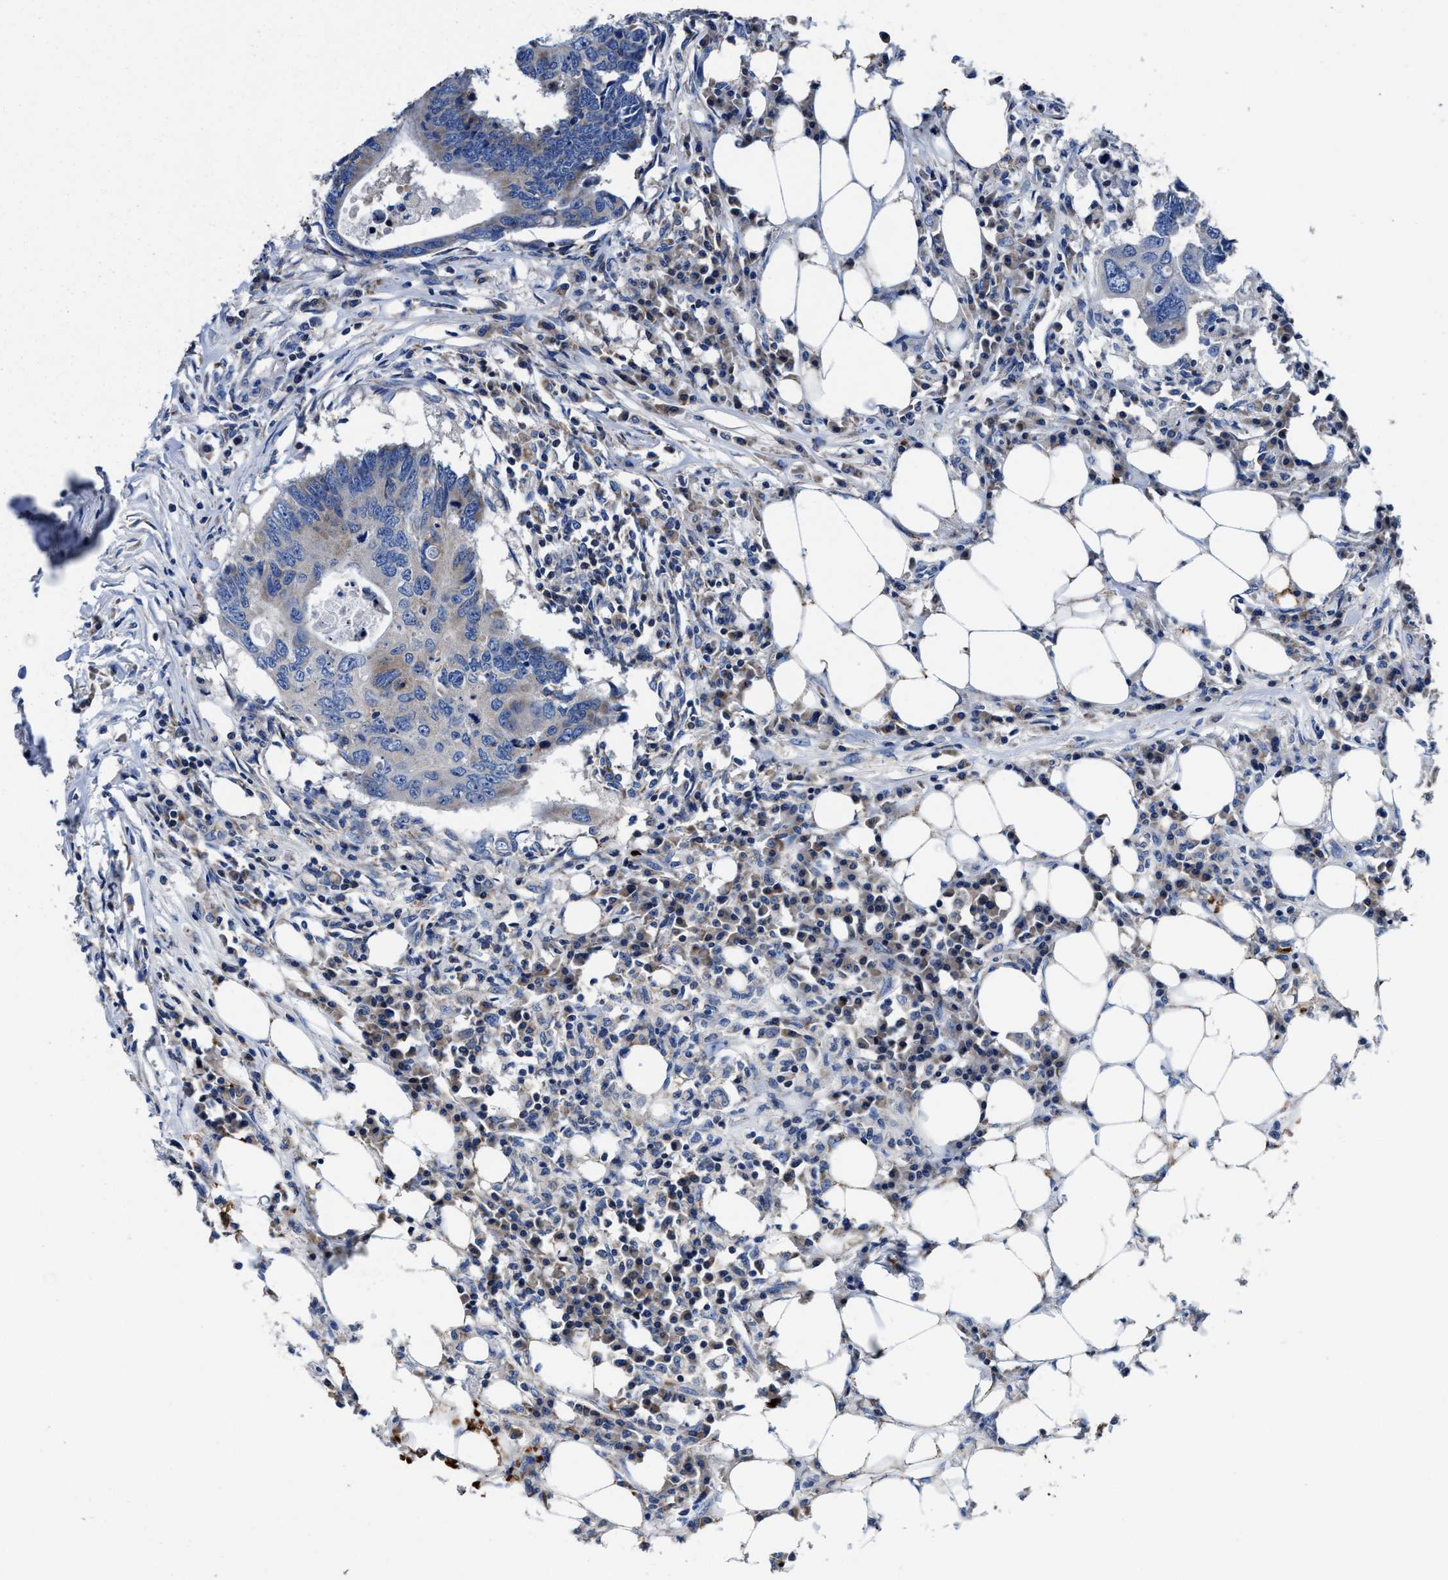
{"staining": {"intensity": "negative", "quantity": "none", "location": "none"}, "tissue": "colorectal cancer", "cell_type": "Tumor cells", "image_type": "cancer", "snomed": [{"axis": "morphology", "description": "Adenocarcinoma, NOS"}, {"axis": "topography", "description": "Colon"}], "caption": "The IHC image has no significant staining in tumor cells of colorectal cancer (adenocarcinoma) tissue.", "gene": "PHLPP1", "patient": {"sex": "male", "age": 71}}